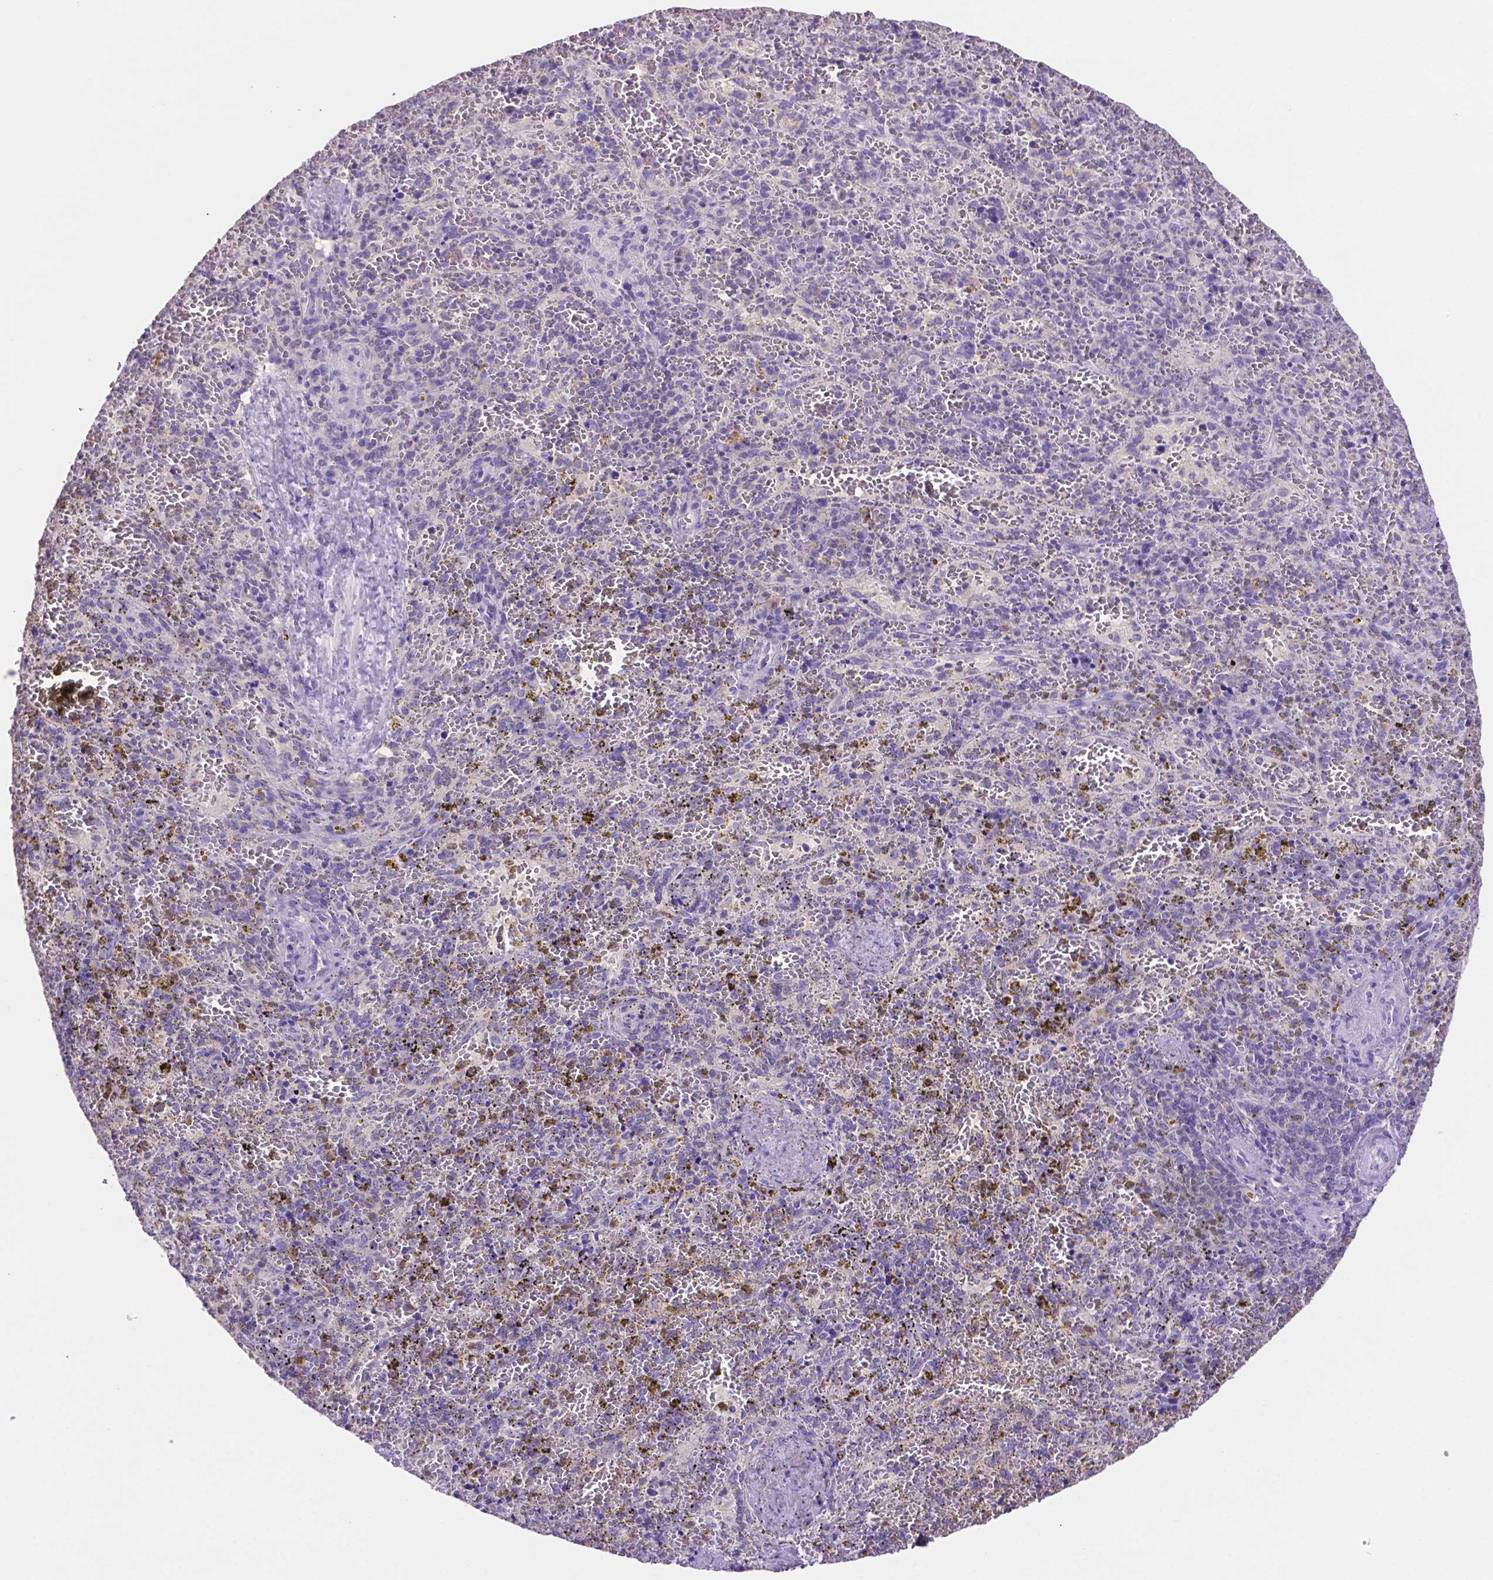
{"staining": {"intensity": "negative", "quantity": "none", "location": "none"}, "tissue": "spleen", "cell_type": "Cells in red pulp", "image_type": "normal", "snomed": [{"axis": "morphology", "description": "Normal tissue, NOS"}, {"axis": "topography", "description": "Spleen"}], "caption": "This is an IHC image of normal spleen. There is no expression in cells in red pulp.", "gene": "PRPS2", "patient": {"sex": "female", "age": 50}}